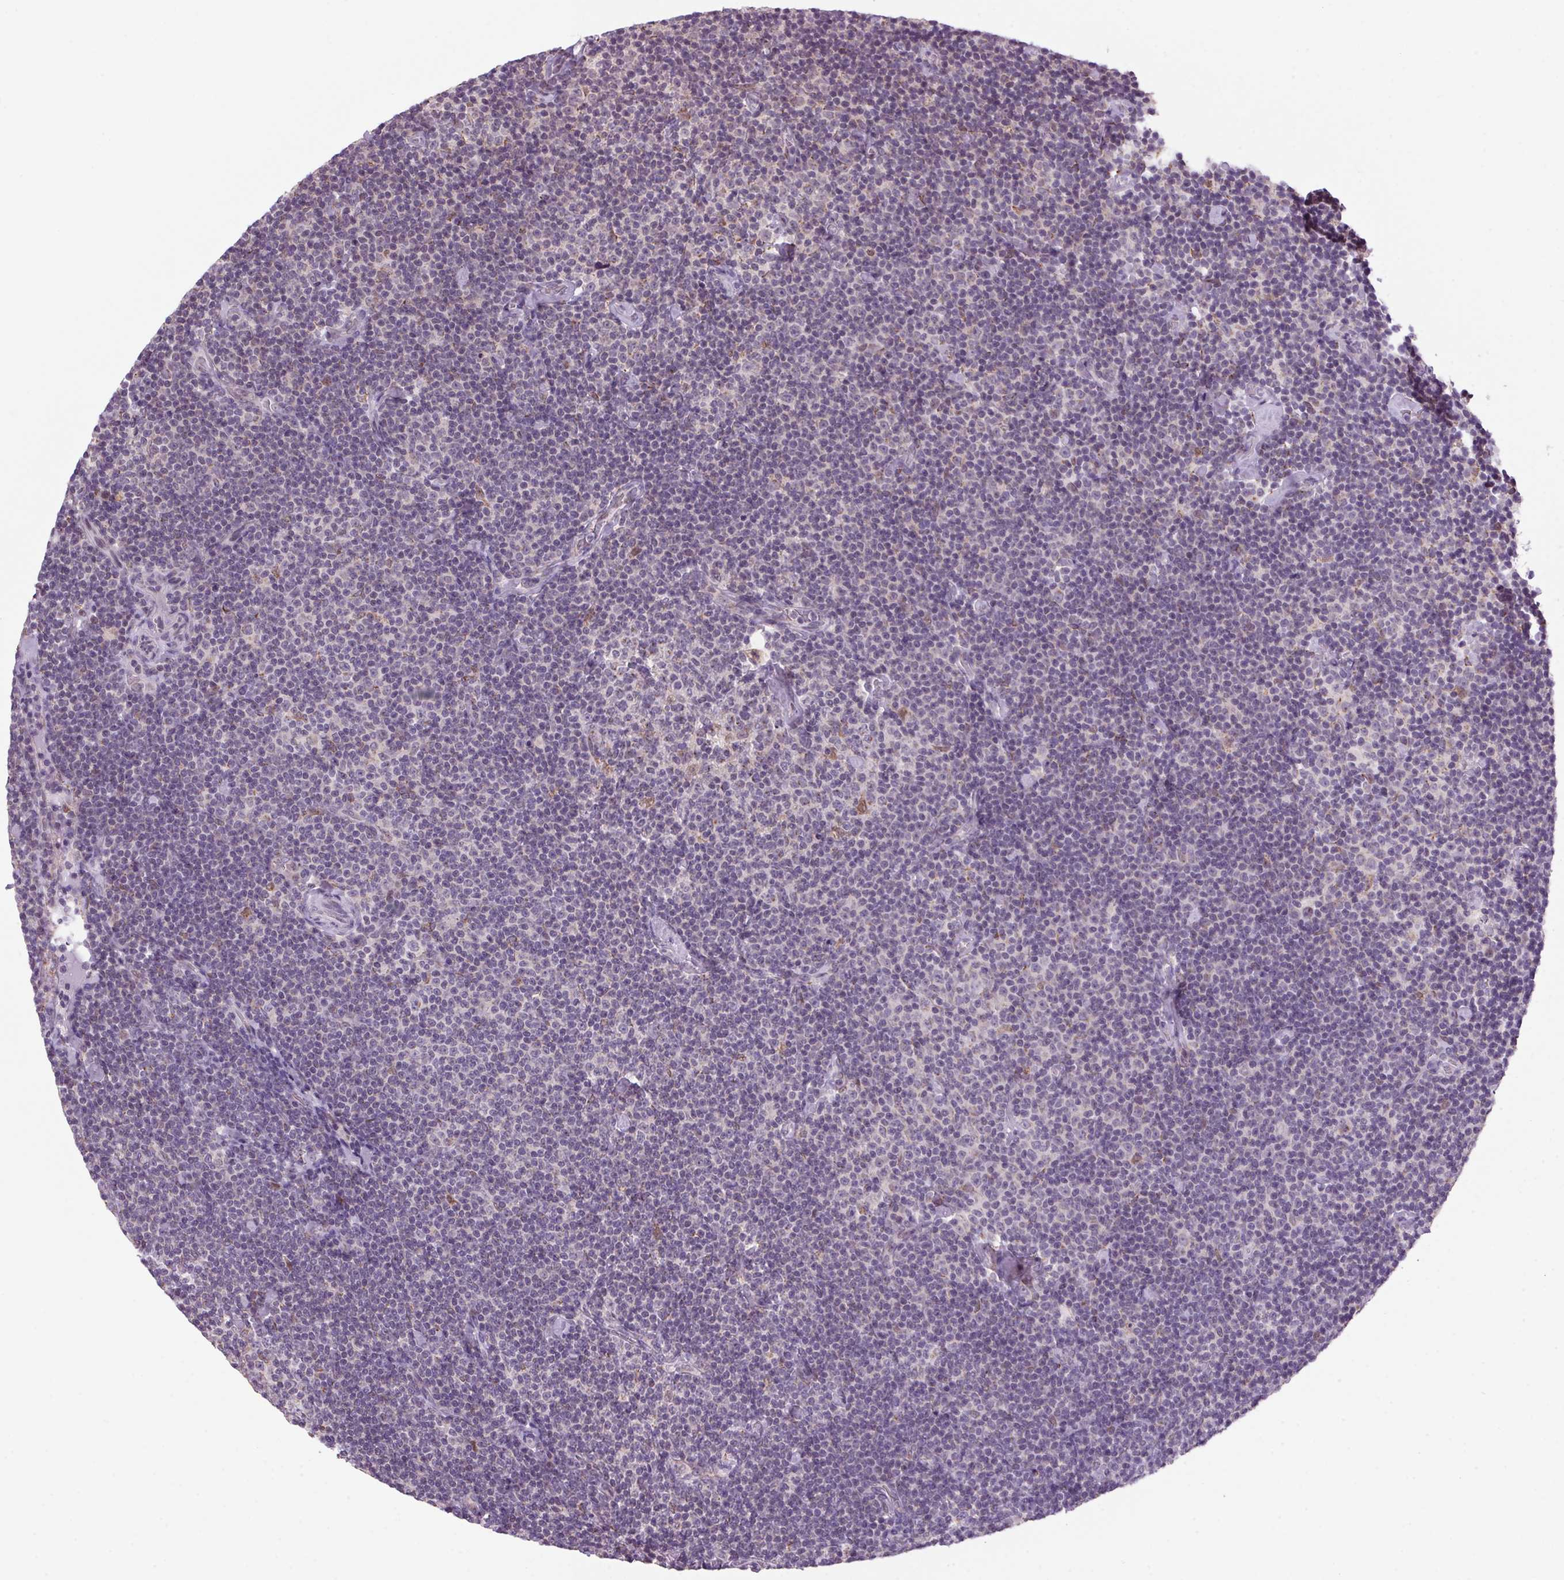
{"staining": {"intensity": "negative", "quantity": "none", "location": "none"}, "tissue": "lymphoma", "cell_type": "Tumor cells", "image_type": "cancer", "snomed": [{"axis": "morphology", "description": "Malignant lymphoma, non-Hodgkin's type, Low grade"}, {"axis": "topography", "description": "Lymph node"}], "caption": "This is a micrograph of IHC staining of malignant lymphoma, non-Hodgkin's type (low-grade), which shows no staining in tumor cells.", "gene": "AKR1E2", "patient": {"sex": "male", "age": 81}}